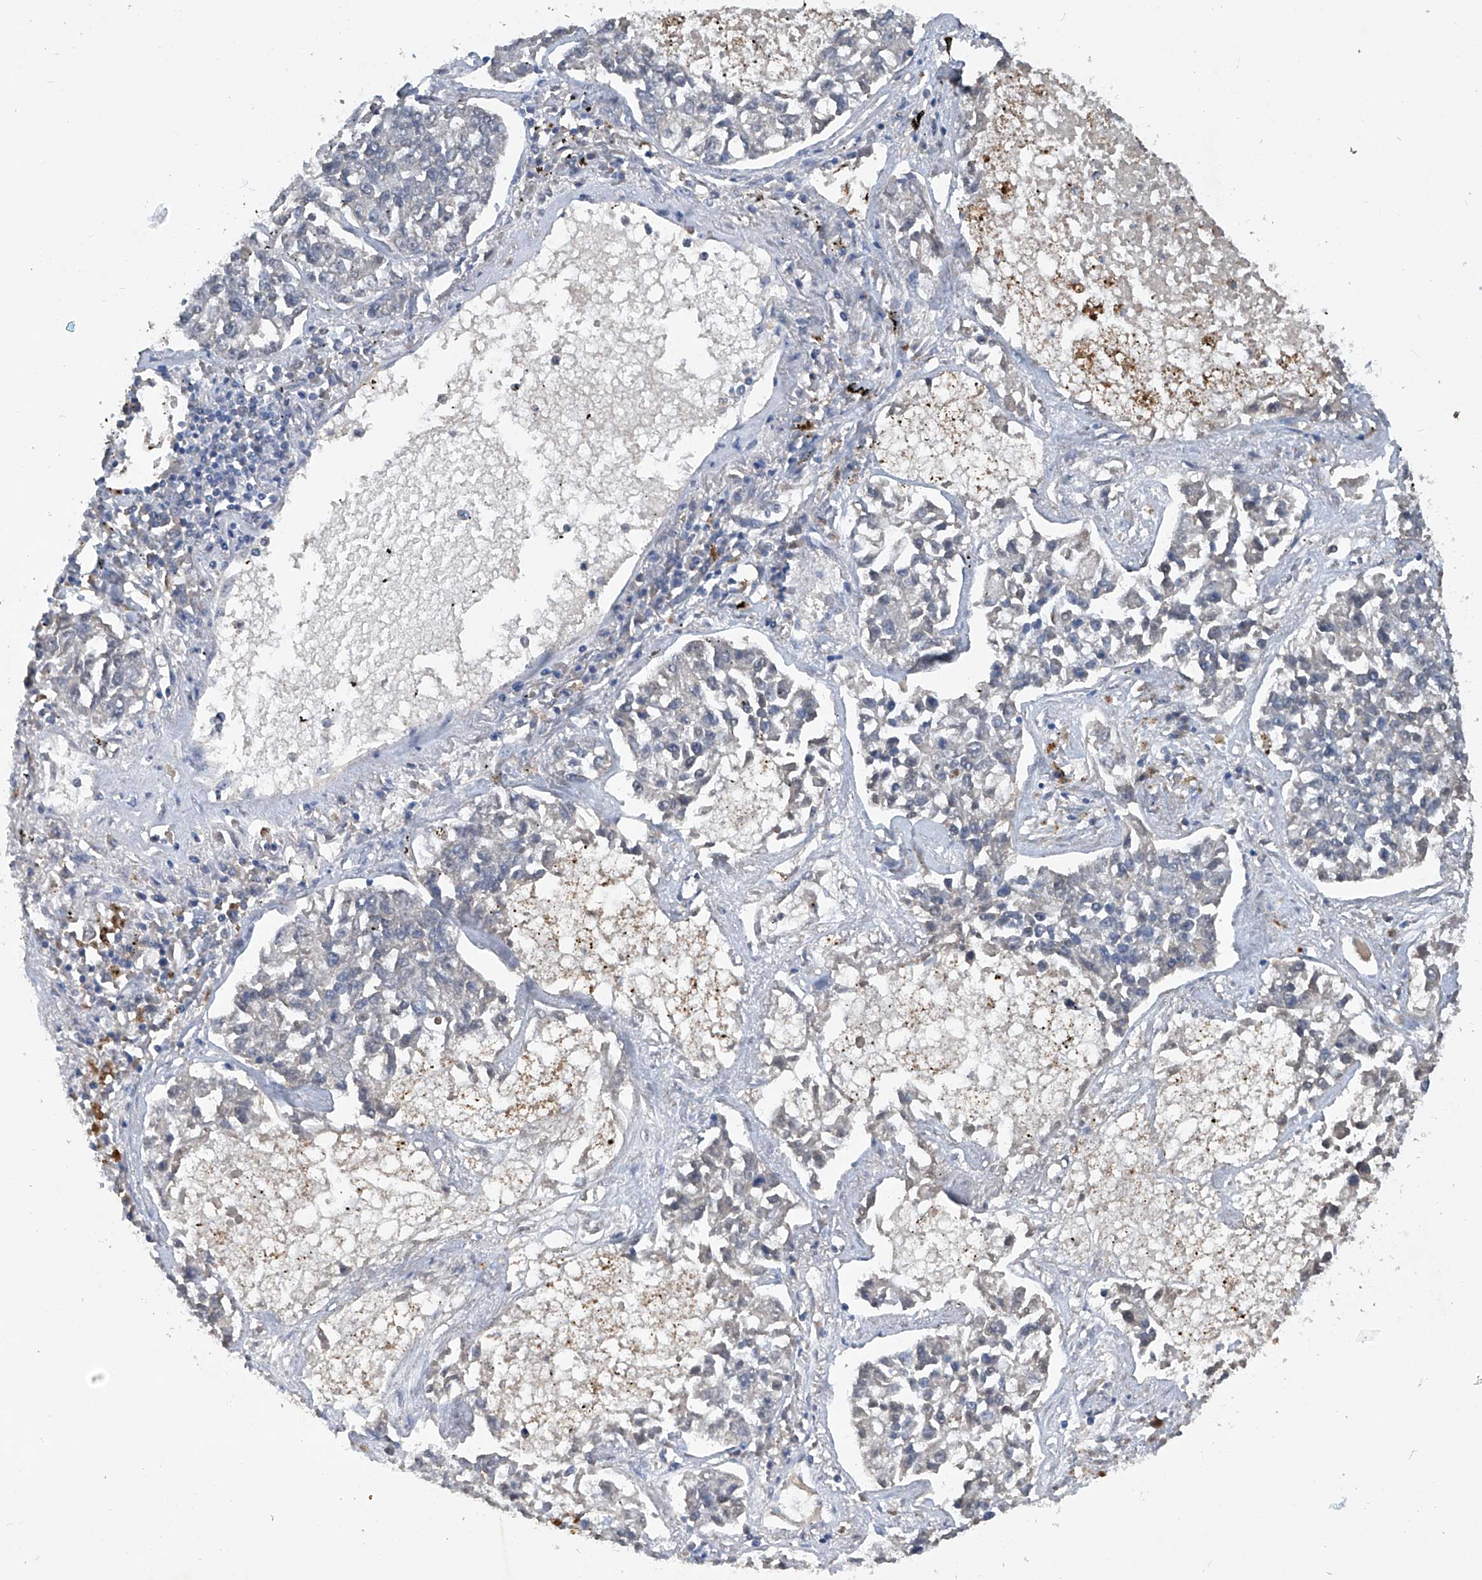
{"staining": {"intensity": "negative", "quantity": "none", "location": "none"}, "tissue": "lung cancer", "cell_type": "Tumor cells", "image_type": "cancer", "snomed": [{"axis": "morphology", "description": "Adenocarcinoma, NOS"}, {"axis": "topography", "description": "Lung"}], "caption": "High magnification brightfield microscopy of adenocarcinoma (lung) stained with DAB (brown) and counterstained with hematoxylin (blue): tumor cells show no significant staining.", "gene": "PCSK5", "patient": {"sex": "male", "age": 49}}